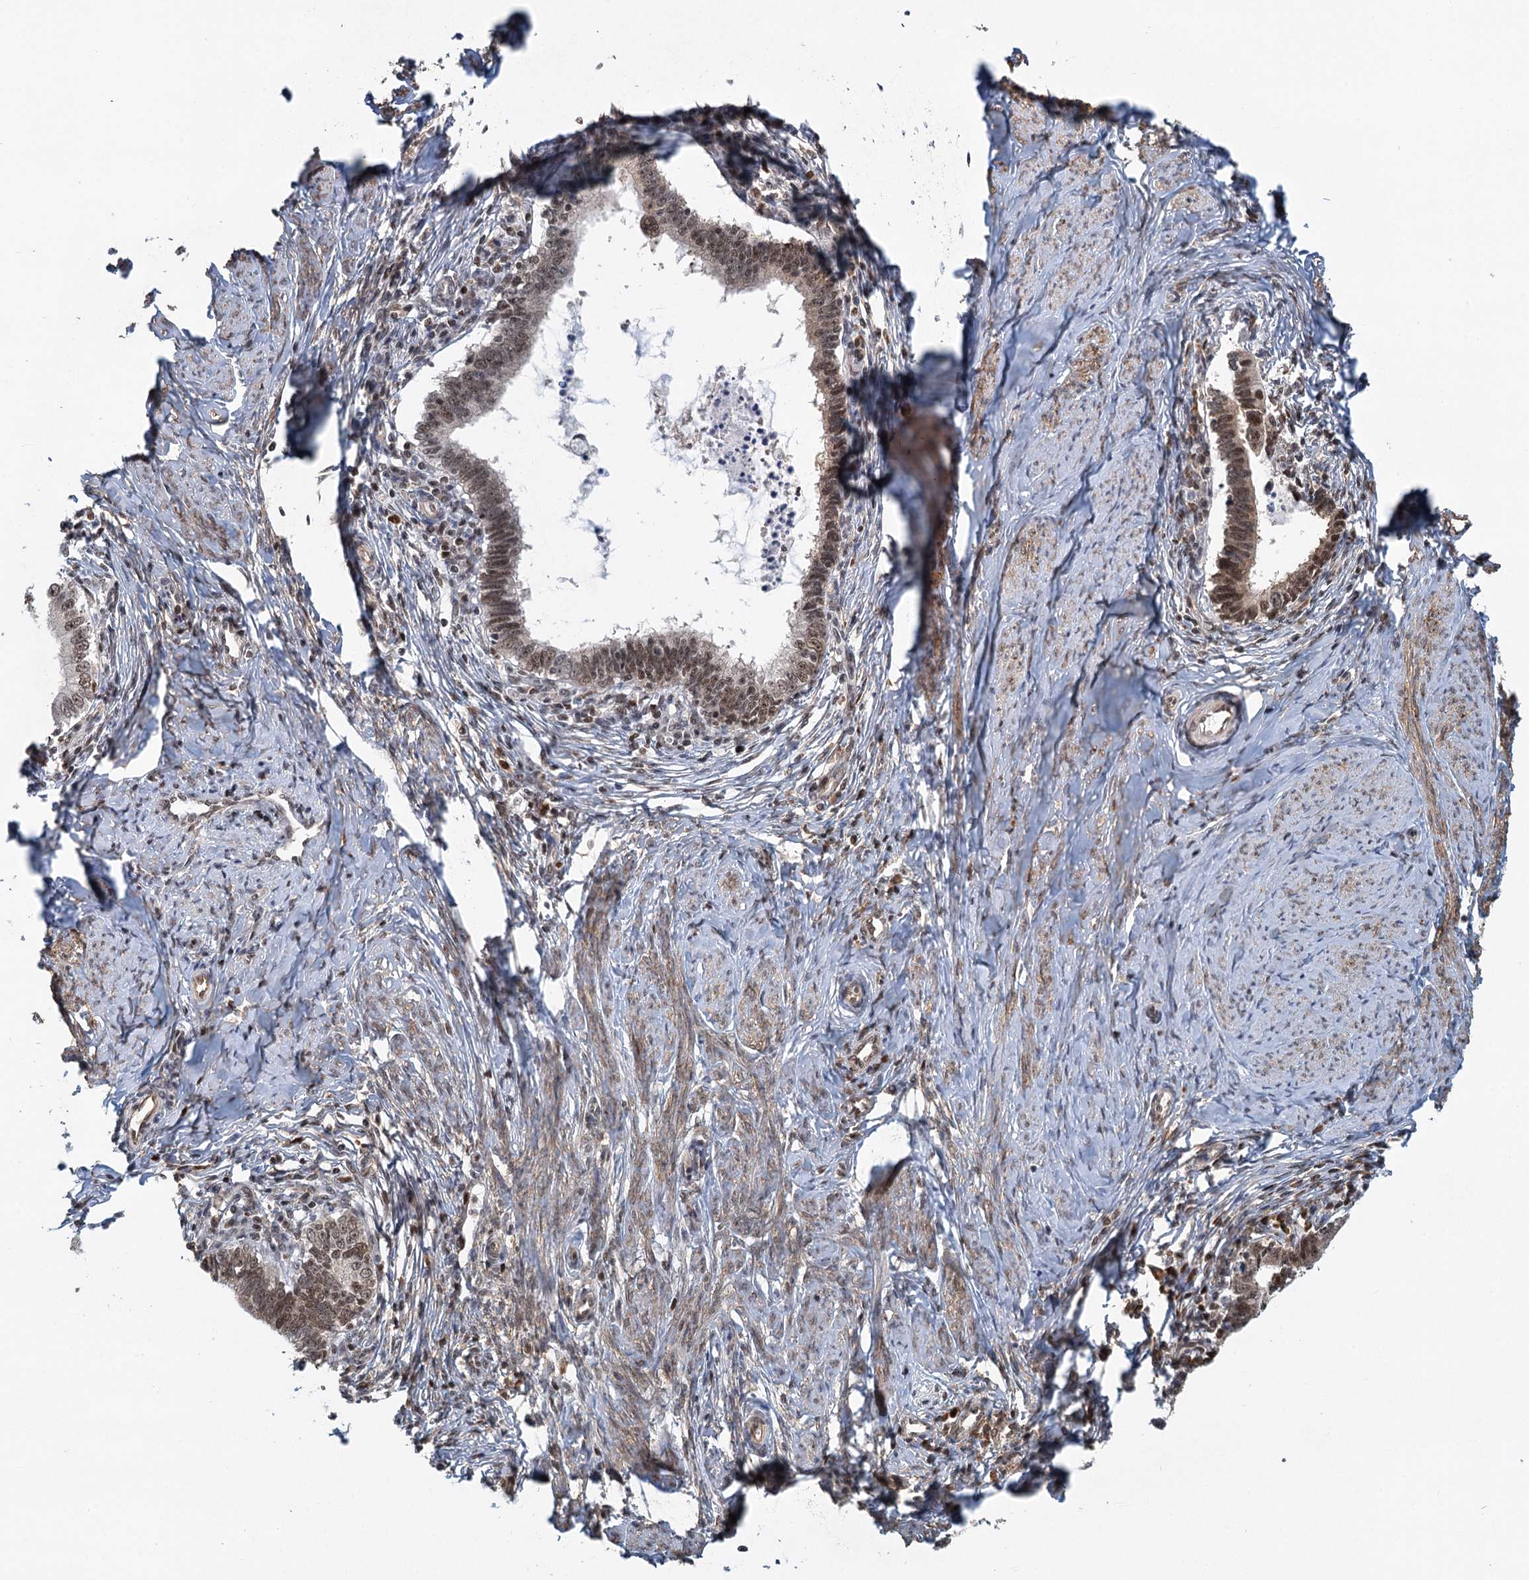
{"staining": {"intensity": "moderate", "quantity": ">75%", "location": "cytoplasmic/membranous,nuclear"}, "tissue": "cervical cancer", "cell_type": "Tumor cells", "image_type": "cancer", "snomed": [{"axis": "morphology", "description": "Adenocarcinoma, NOS"}, {"axis": "topography", "description": "Cervix"}], "caption": "Cervical cancer stained with DAB immunohistochemistry (IHC) demonstrates medium levels of moderate cytoplasmic/membranous and nuclear positivity in approximately >75% of tumor cells.", "gene": "GPATCH11", "patient": {"sex": "female", "age": 36}}